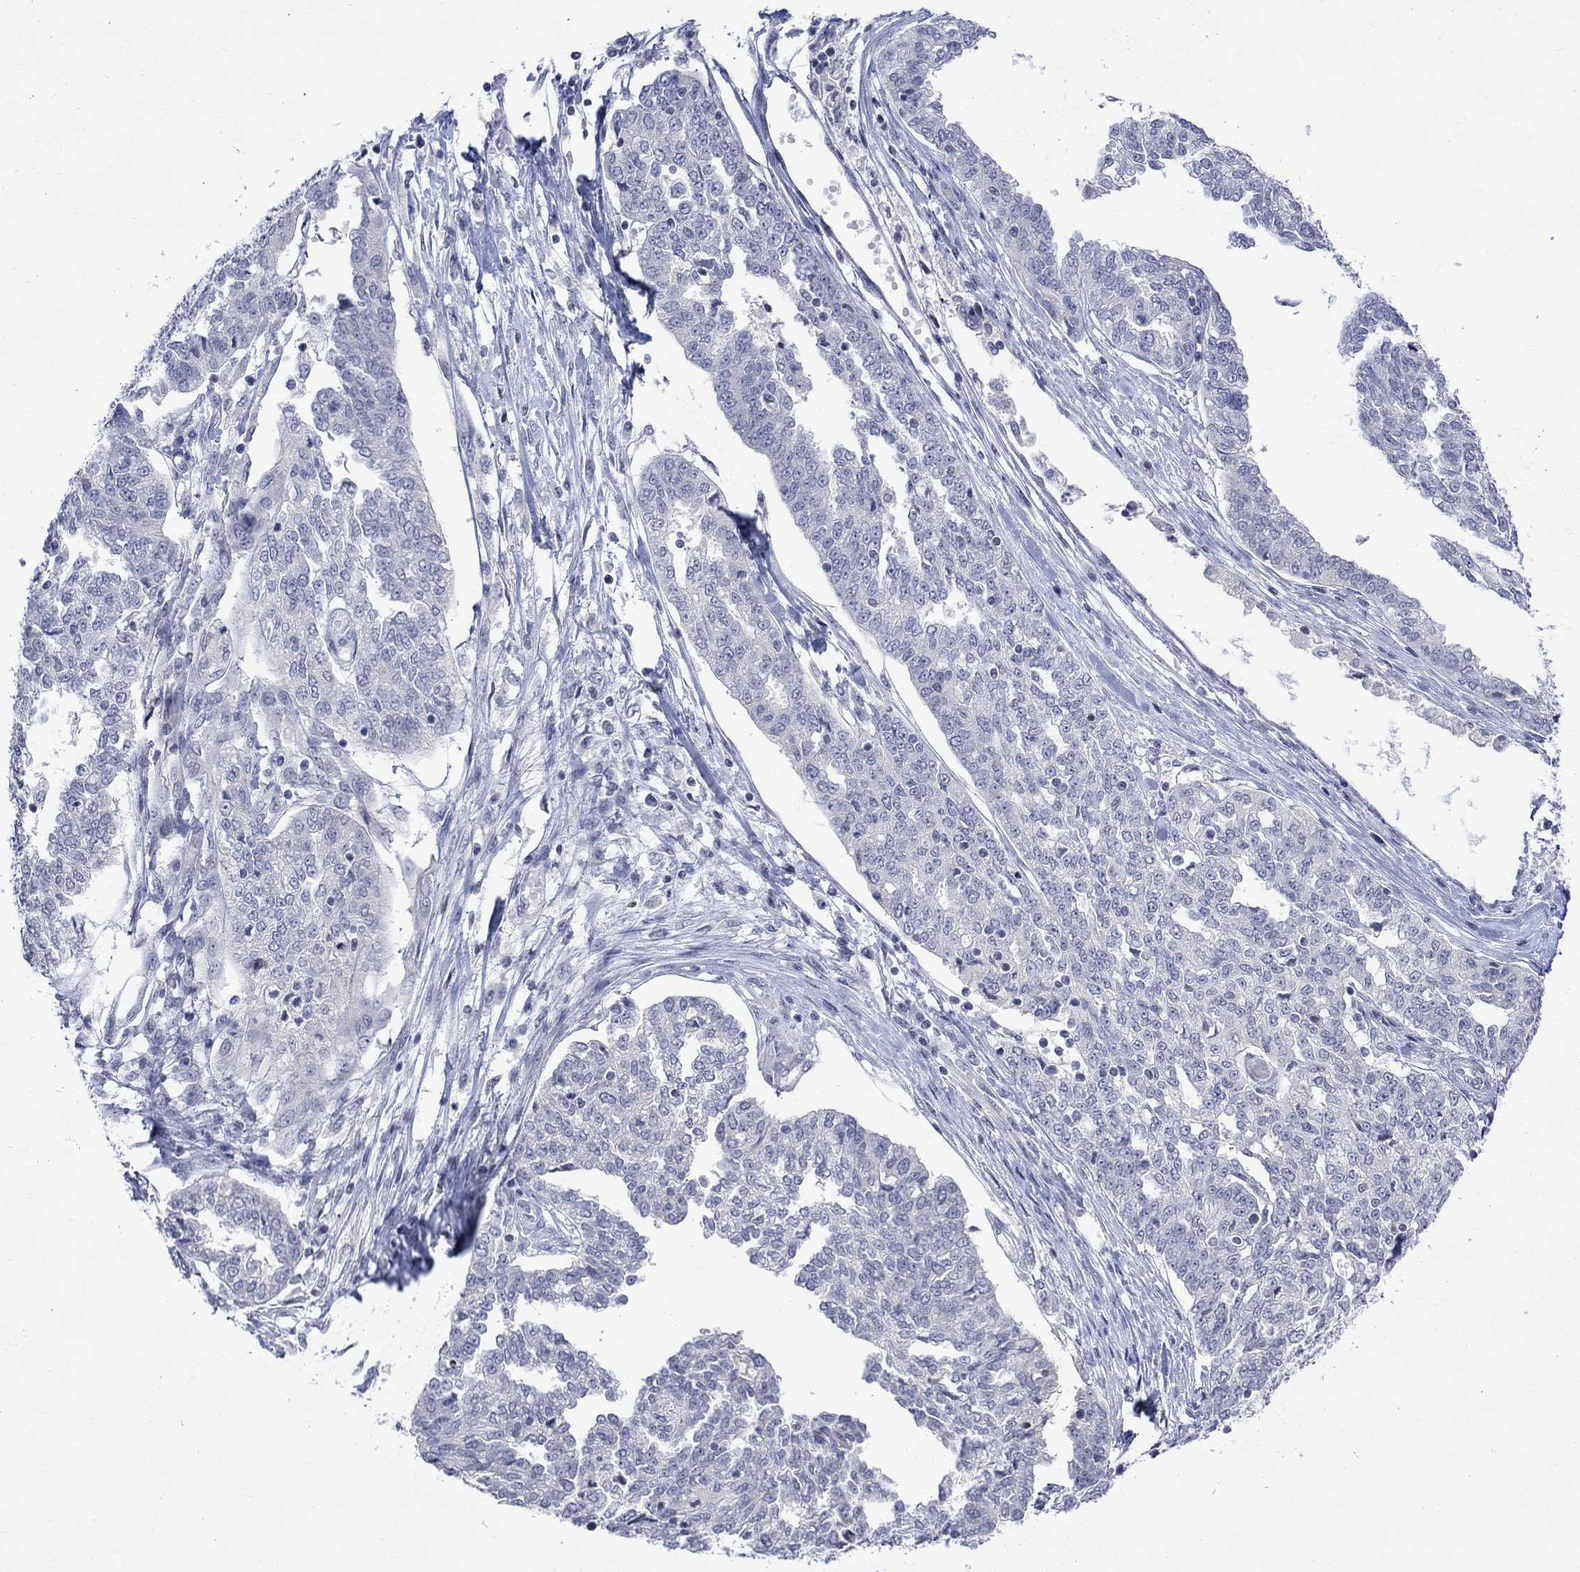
{"staining": {"intensity": "negative", "quantity": "none", "location": "none"}, "tissue": "ovarian cancer", "cell_type": "Tumor cells", "image_type": "cancer", "snomed": [{"axis": "morphology", "description": "Cystadenocarcinoma, serous, NOS"}, {"axis": "topography", "description": "Ovary"}], "caption": "IHC histopathology image of ovarian cancer stained for a protein (brown), which shows no staining in tumor cells.", "gene": "DCX", "patient": {"sex": "female", "age": 67}}